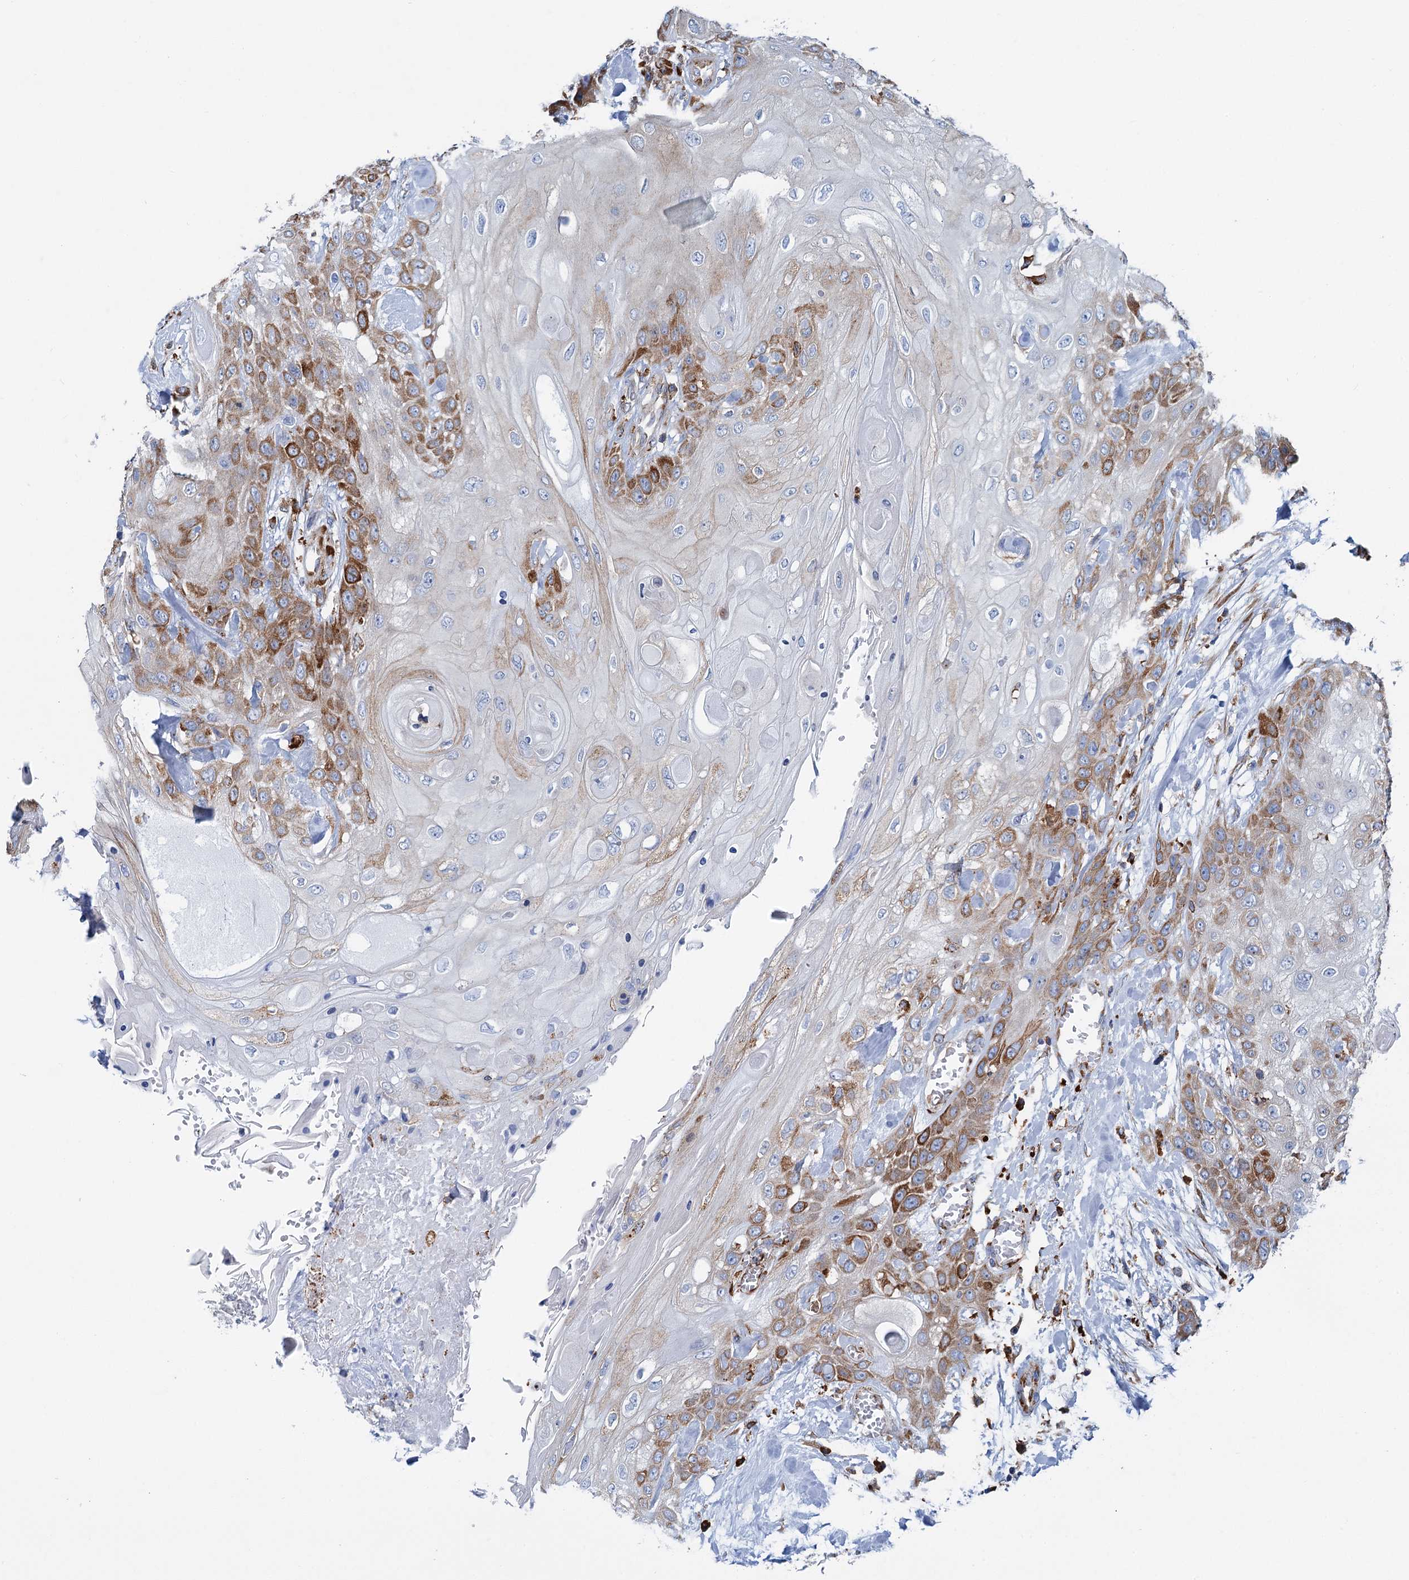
{"staining": {"intensity": "moderate", "quantity": "25%-75%", "location": "cytoplasmic/membranous"}, "tissue": "head and neck cancer", "cell_type": "Tumor cells", "image_type": "cancer", "snomed": [{"axis": "morphology", "description": "Squamous cell carcinoma, NOS"}, {"axis": "topography", "description": "Head-Neck"}], "caption": "This is an image of immunohistochemistry (IHC) staining of head and neck cancer (squamous cell carcinoma), which shows moderate expression in the cytoplasmic/membranous of tumor cells.", "gene": "SHE", "patient": {"sex": "female", "age": 43}}